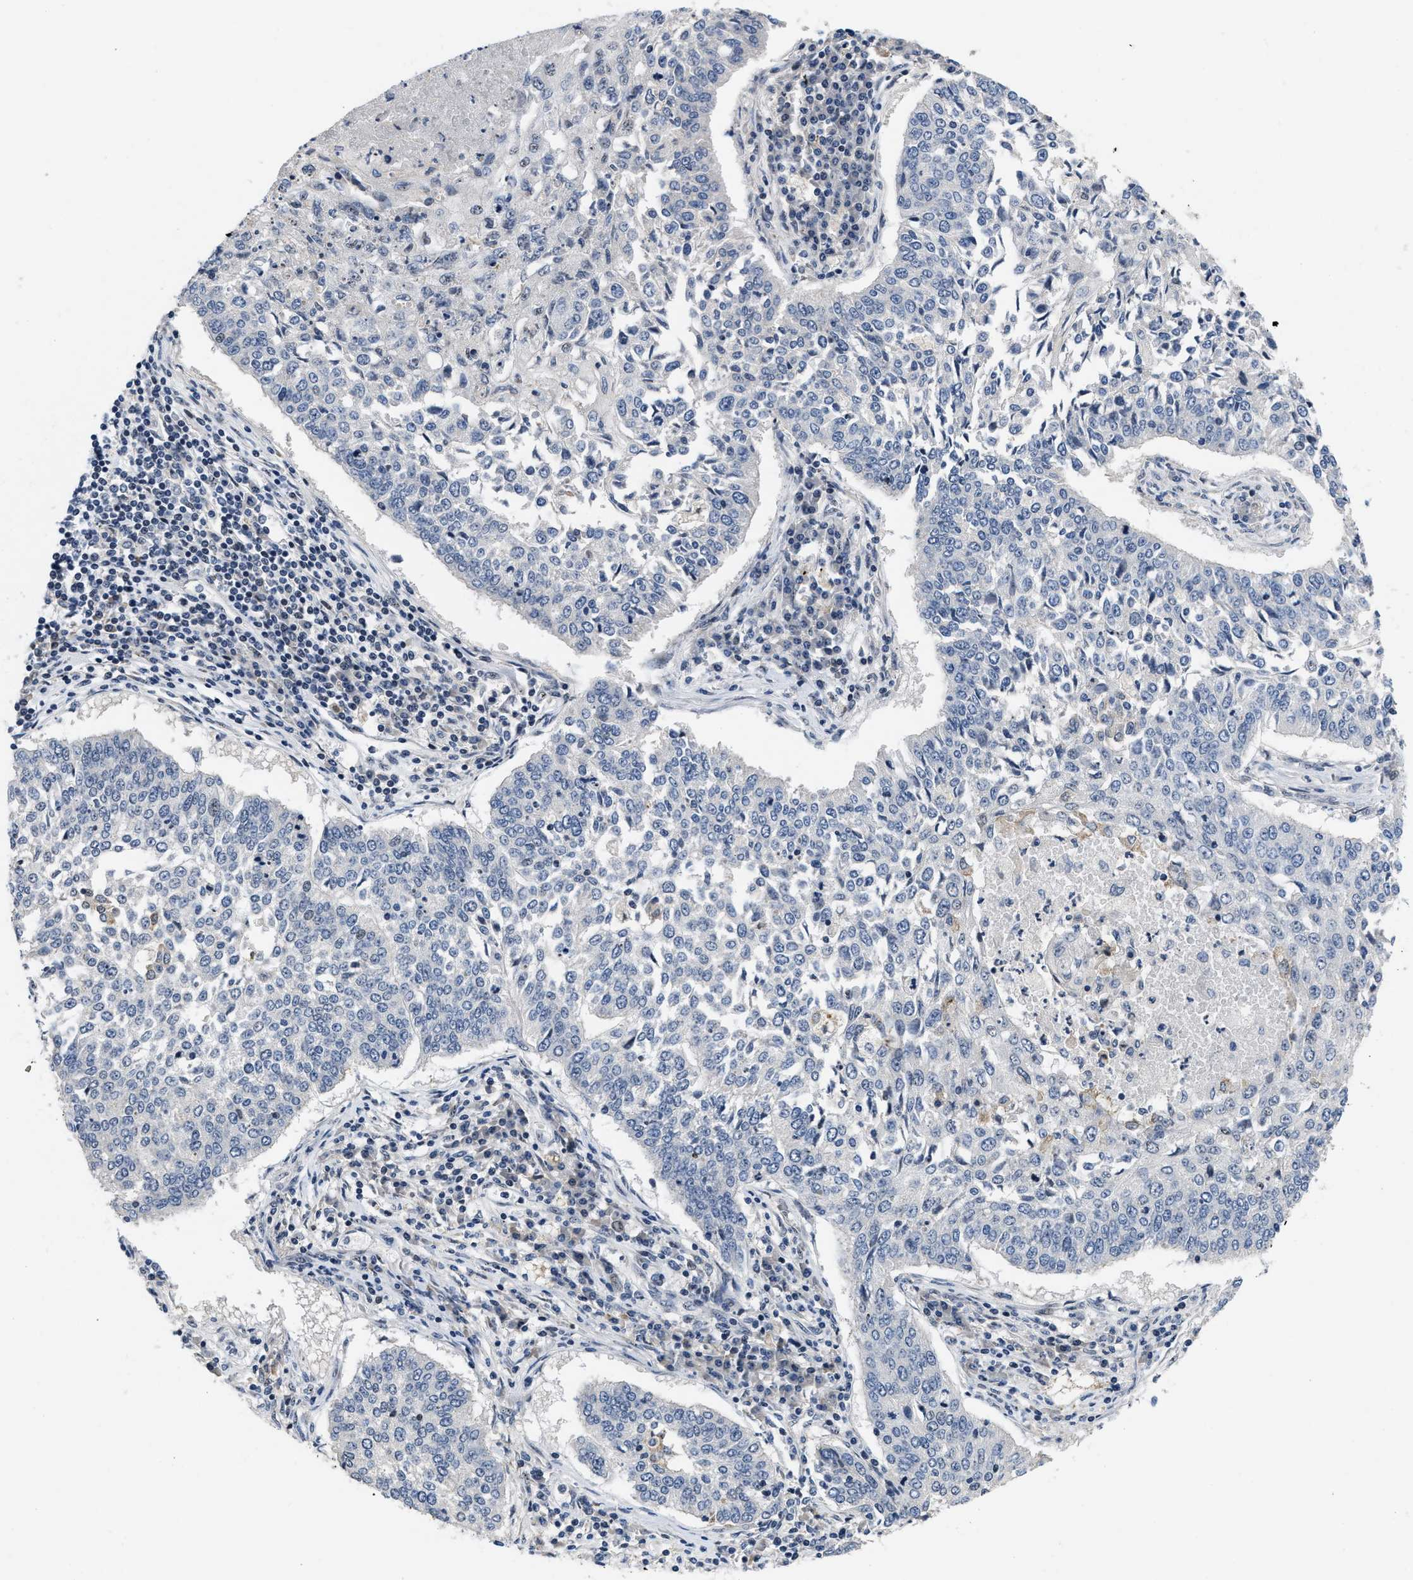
{"staining": {"intensity": "negative", "quantity": "none", "location": "none"}, "tissue": "lung cancer", "cell_type": "Tumor cells", "image_type": "cancer", "snomed": [{"axis": "morphology", "description": "Normal tissue, NOS"}, {"axis": "morphology", "description": "Squamous cell carcinoma, NOS"}, {"axis": "topography", "description": "Cartilage tissue"}, {"axis": "topography", "description": "Bronchus"}, {"axis": "topography", "description": "Lung"}], "caption": "Tumor cells show no significant expression in lung cancer.", "gene": "VIP", "patient": {"sex": "female", "age": 49}}